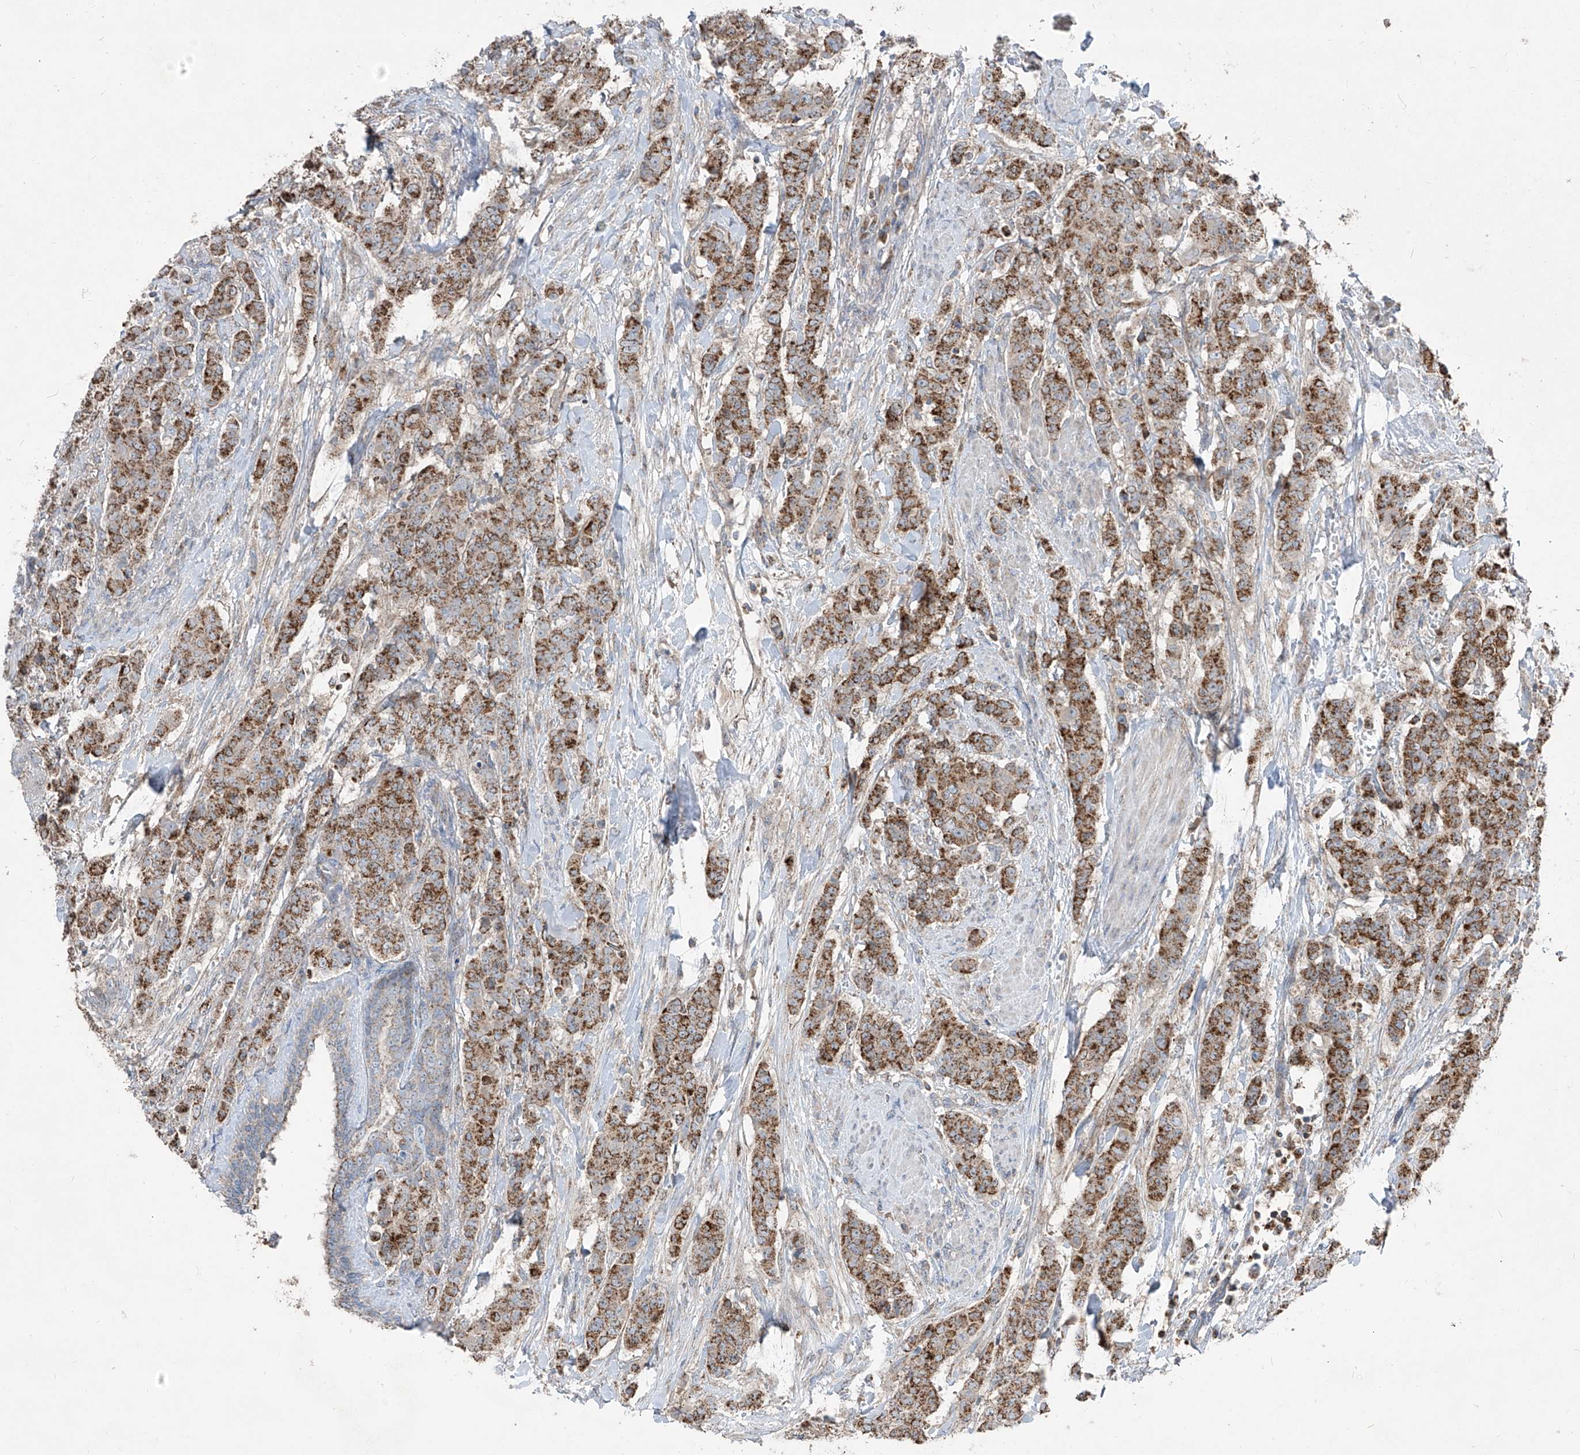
{"staining": {"intensity": "strong", "quantity": ">75%", "location": "cytoplasmic/membranous"}, "tissue": "breast cancer", "cell_type": "Tumor cells", "image_type": "cancer", "snomed": [{"axis": "morphology", "description": "Duct carcinoma"}, {"axis": "topography", "description": "Breast"}], "caption": "IHC (DAB (3,3'-diaminobenzidine)) staining of human breast cancer (intraductal carcinoma) displays strong cytoplasmic/membranous protein staining in about >75% of tumor cells.", "gene": "ABCD3", "patient": {"sex": "female", "age": 40}}